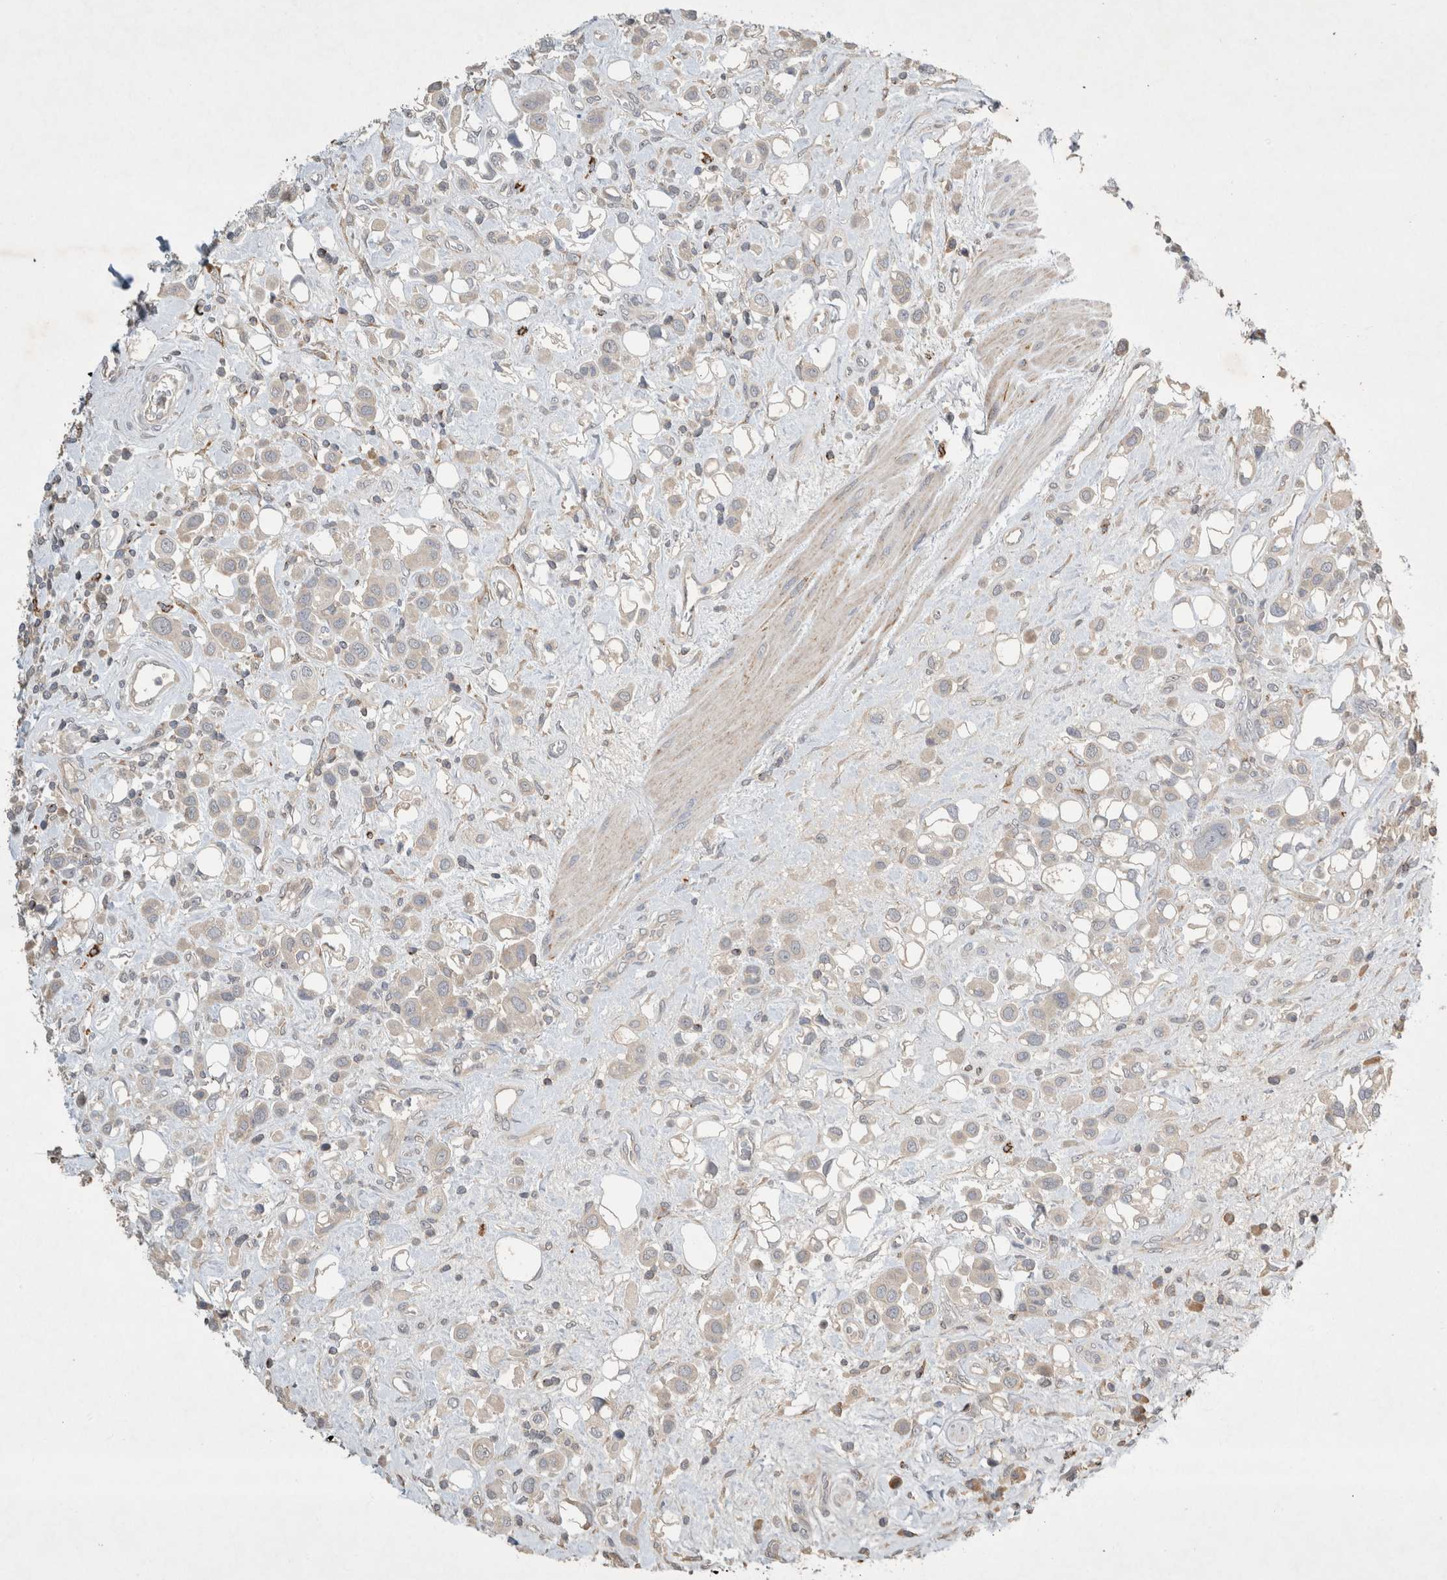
{"staining": {"intensity": "negative", "quantity": "none", "location": "none"}, "tissue": "urothelial cancer", "cell_type": "Tumor cells", "image_type": "cancer", "snomed": [{"axis": "morphology", "description": "Urothelial carcinoma, High grade"}, {"axis": "topography", "description": "Urinary bladder"}], "caption": "Tumor cells show no significant positivity in urothelial cancer.", "gene": "SERAC1", "patient": {"sex": "male", "age": 50}}